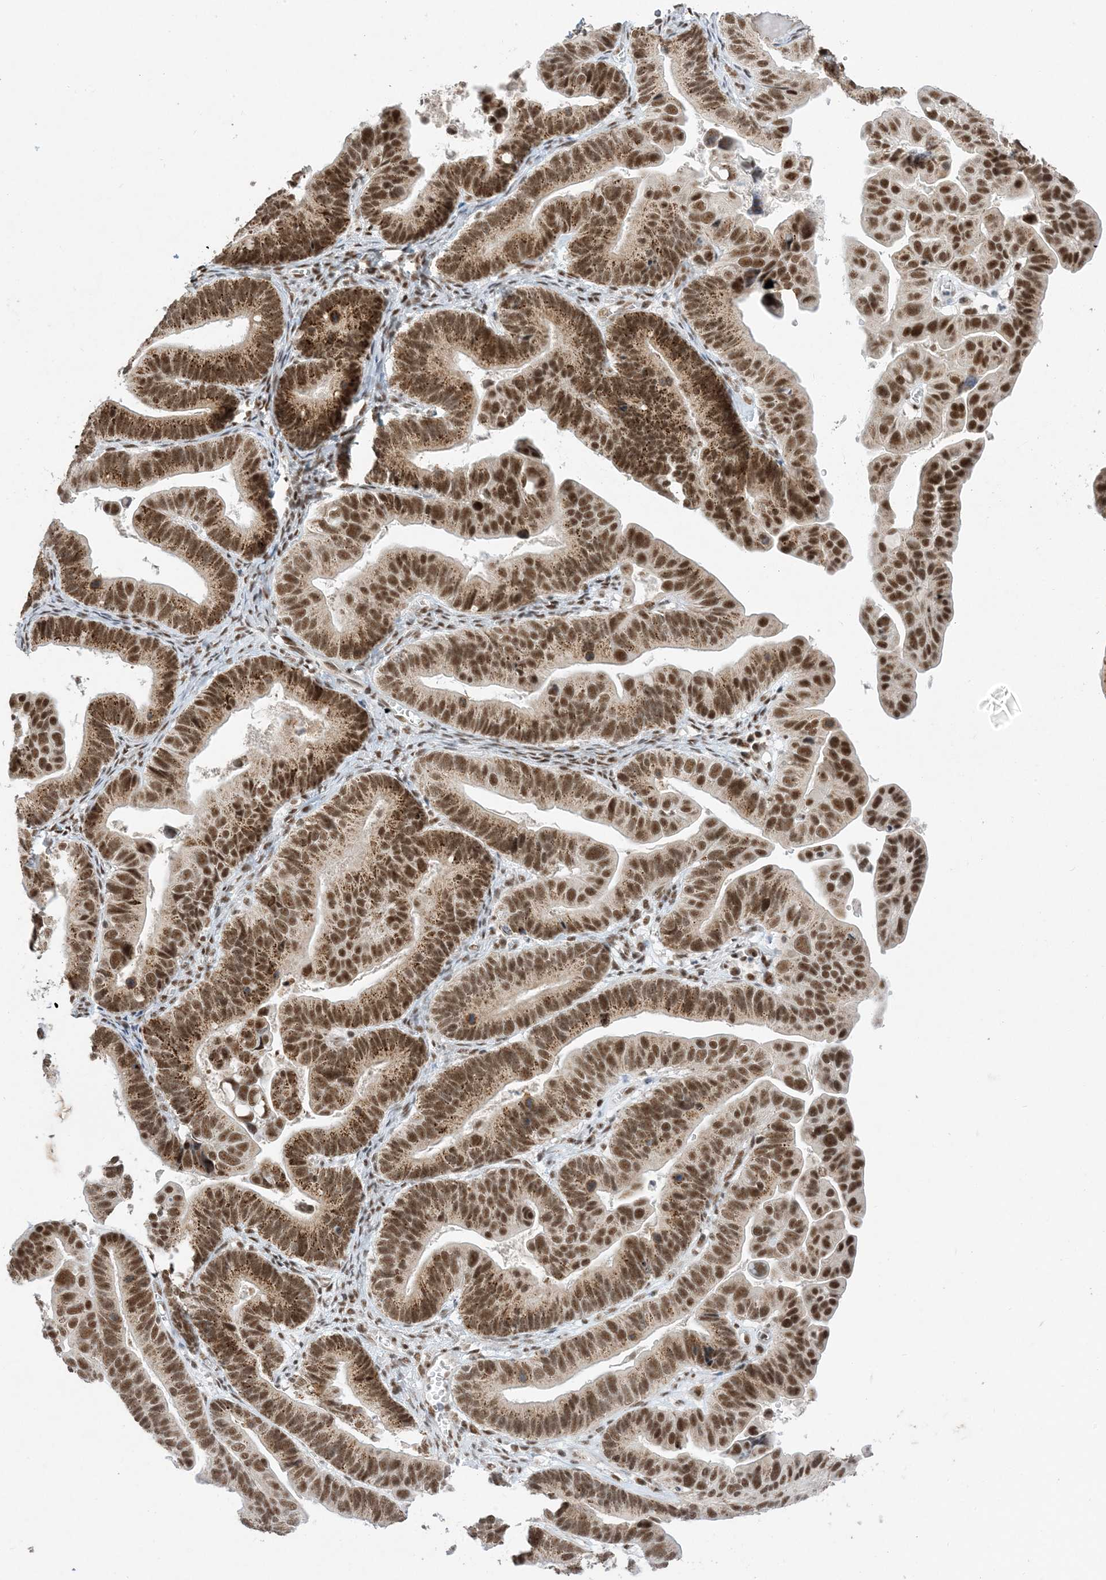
{"staining": {"intensity": "strong", "quantity": ">75%", "location": "cytoplasmic/membranous,nuclear"}, "tissue": "ovarian cancer", "cell_type": "Tumor cells", "image_type": "cancer", "snomed": [{"axis": "morphology", "description": "Cystadenocarcinoma, serous, NOS"}, {"axis": "topography", "description": "Ovary"}], "caption": "A histopathology image showing strong cytoplasmic/membranous and nuclear positivity in about >75% of tumor cells in serous cystadenocarcinoma (ovarian), as visualized by brown immunohistochemical staining.", "gene": "SF3A3", "patient": {"sex": "female", "age": 56}}